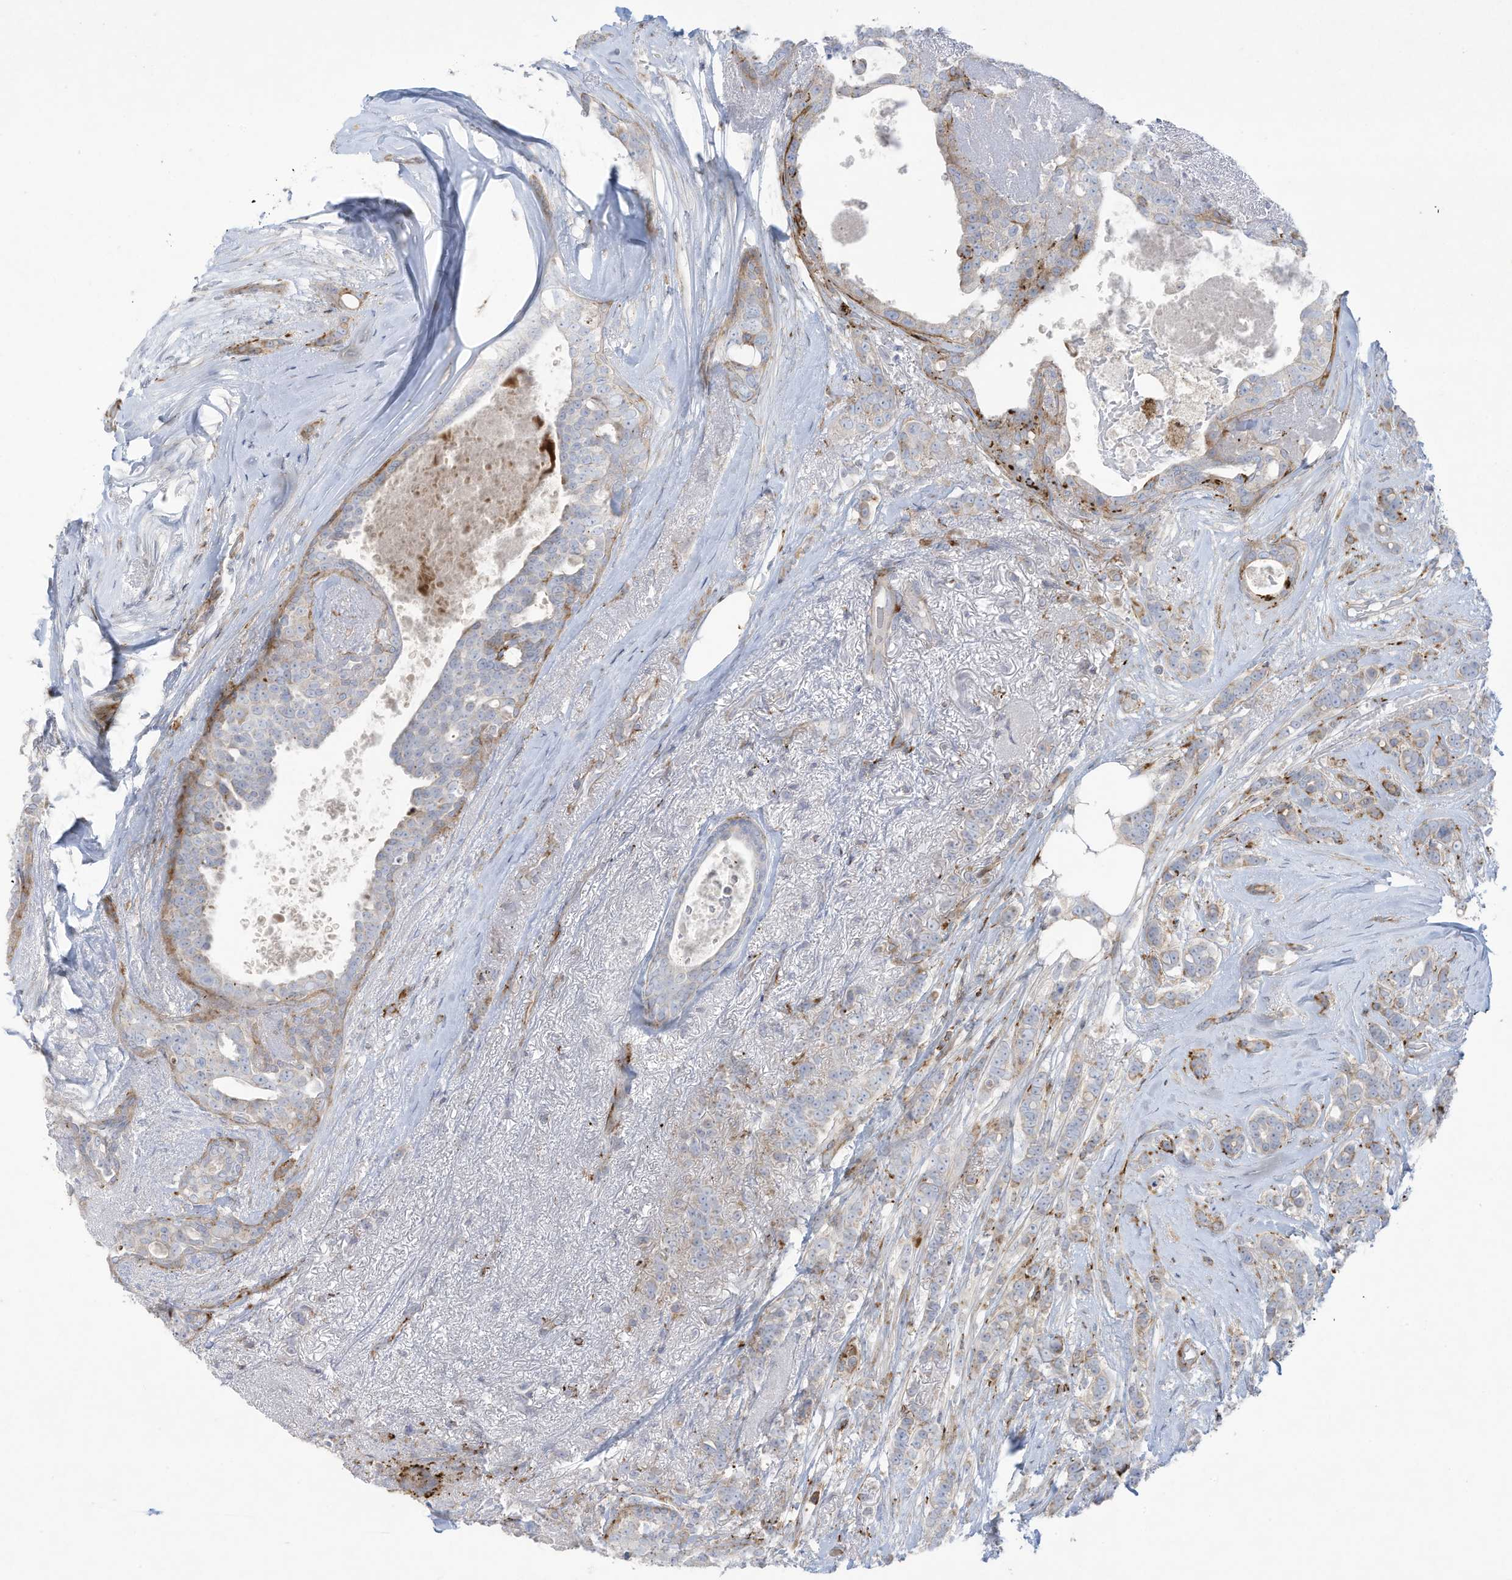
{"staining": {"intensity": "moderate", "quantity": "<25%", "location": "cytoplasmic/membranous"}, "tissue": "breast cancer", "cell_type": "Tumor cells", "image_type": "cancer", "snomed": [{"axis": "morphology", "description": "Lobular carcinoma"}, {"axis": "topography", "description": "Breast"}], "caption": "Approximately <25% of tumor cells in human lobular carcinoma (breast) display moderate cytoplasmic/membranous protein staining as visualized by brown immunohistochemical staining.", "gene": "THNSL2", "patient": {"sex": "female", "age": 51}}